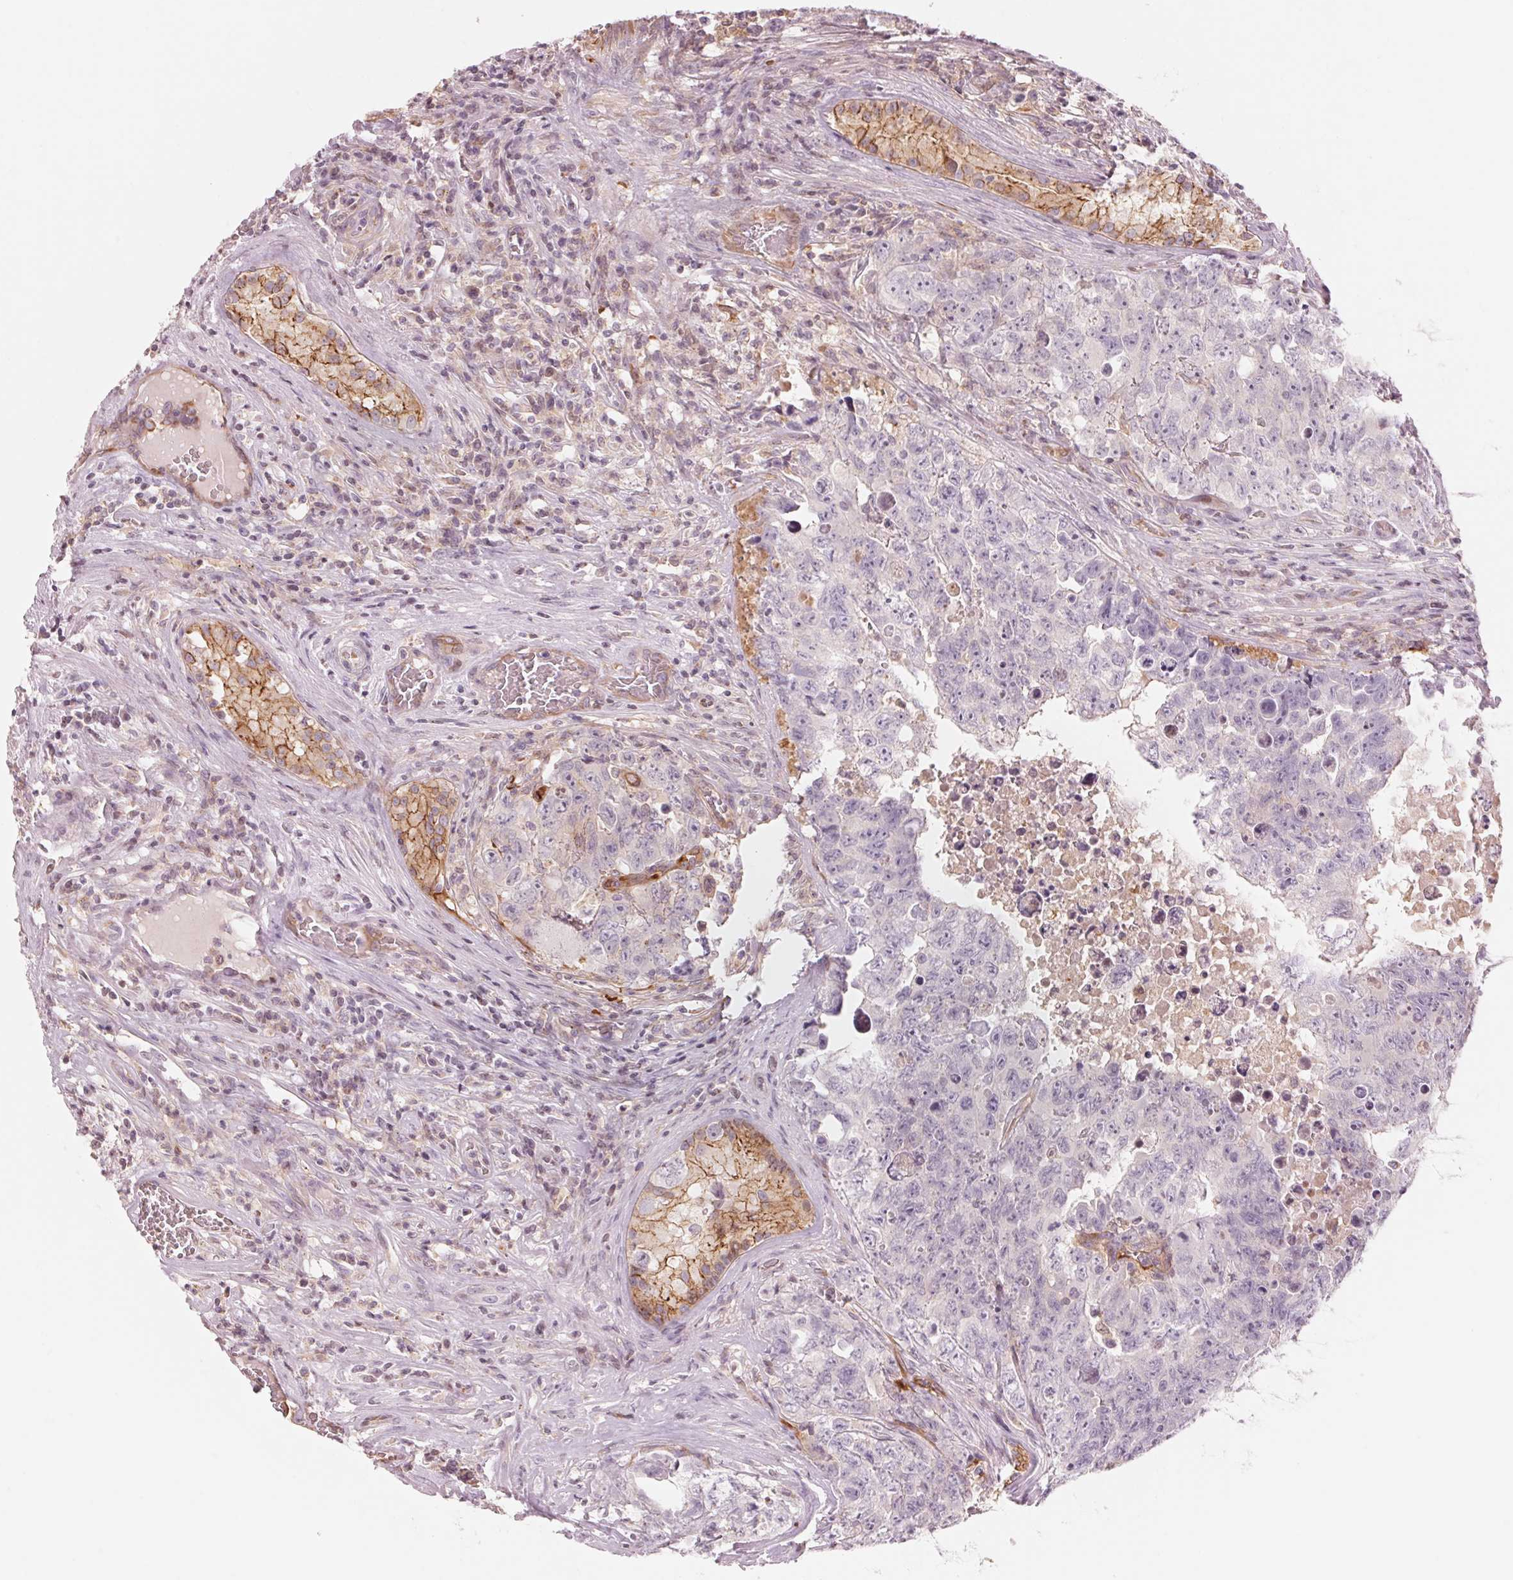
{"staining": {"intensity": "negative", "quantity": "none", "location": "none"}, "tissue": "testis cancer", "cell_type": "Tumor cells", "image_type": "cancer", "snomed": [{"axis": "morphology", "description": "Carcinoma, Embryonal, NOS"}, {"axis": "topography", "description": "Testis"}], "caption": "Embryonal carcinoma (testis) was stained to show a protein in brown. There is no significant positivity in tumor cells.", "gene": "SLC17A4", "patient": {"sex": "male", "age": 24}}